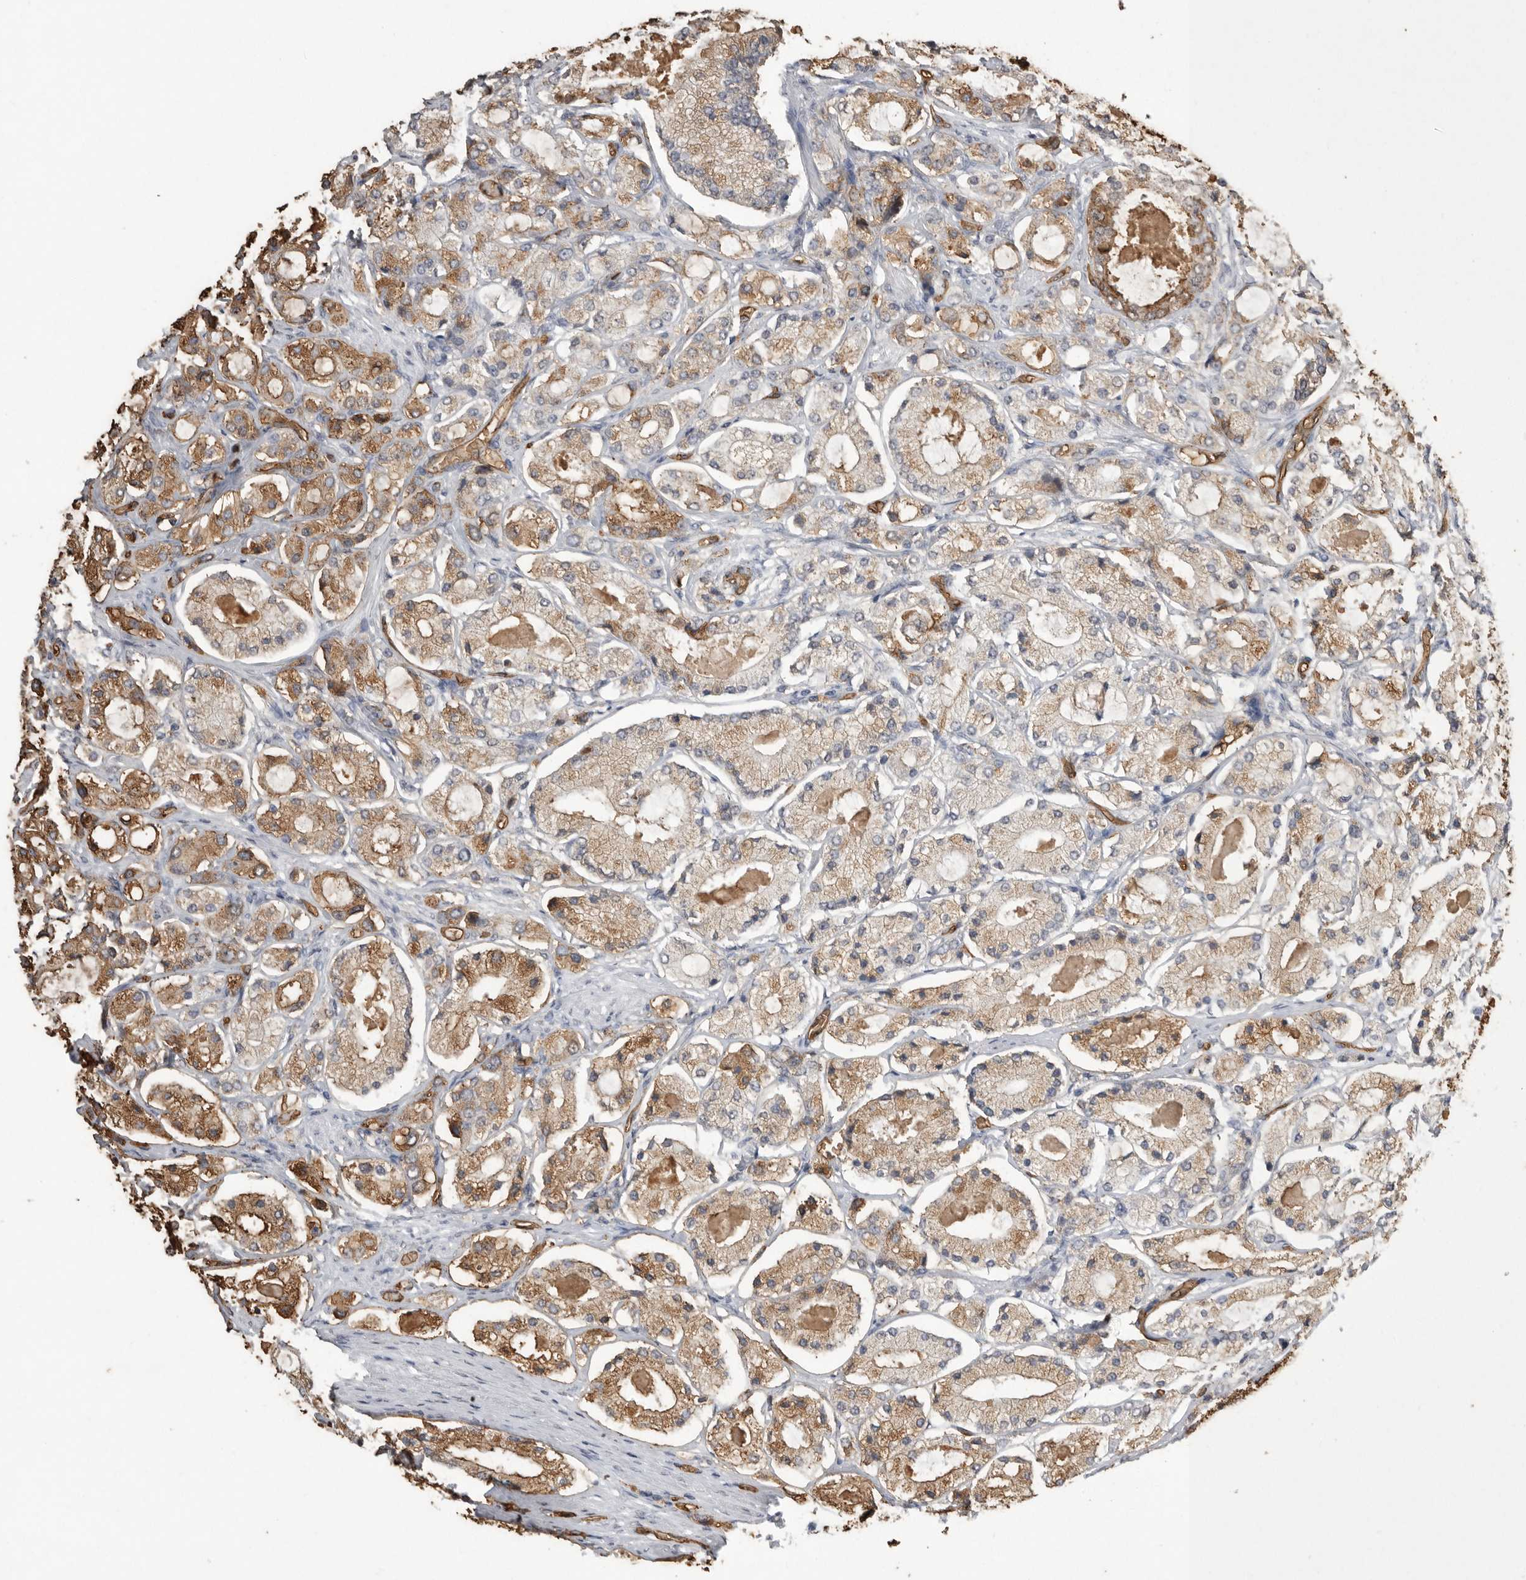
{"staining": {"intensity": "moderate", "quantity": ">75%", "location": "cytoplasmic/membranous"}, "tissue": "prostate cancer", "cell_type": "Tumor cells", "image_type": "cancer", "snomed": [{"axis": "morphology", "description": "Adenocarcinoma, High grade"}, {"axis": "topography", "description": "Prostate"}], "caption": "Protein staining shows moderate cytoplasmic/membranous staining in approximately >75% of tumor cells in prostate cancer (high-grade adenocarcinoma).", "gene": "IL27", "patient": {"sex": "male", "age": 65}}